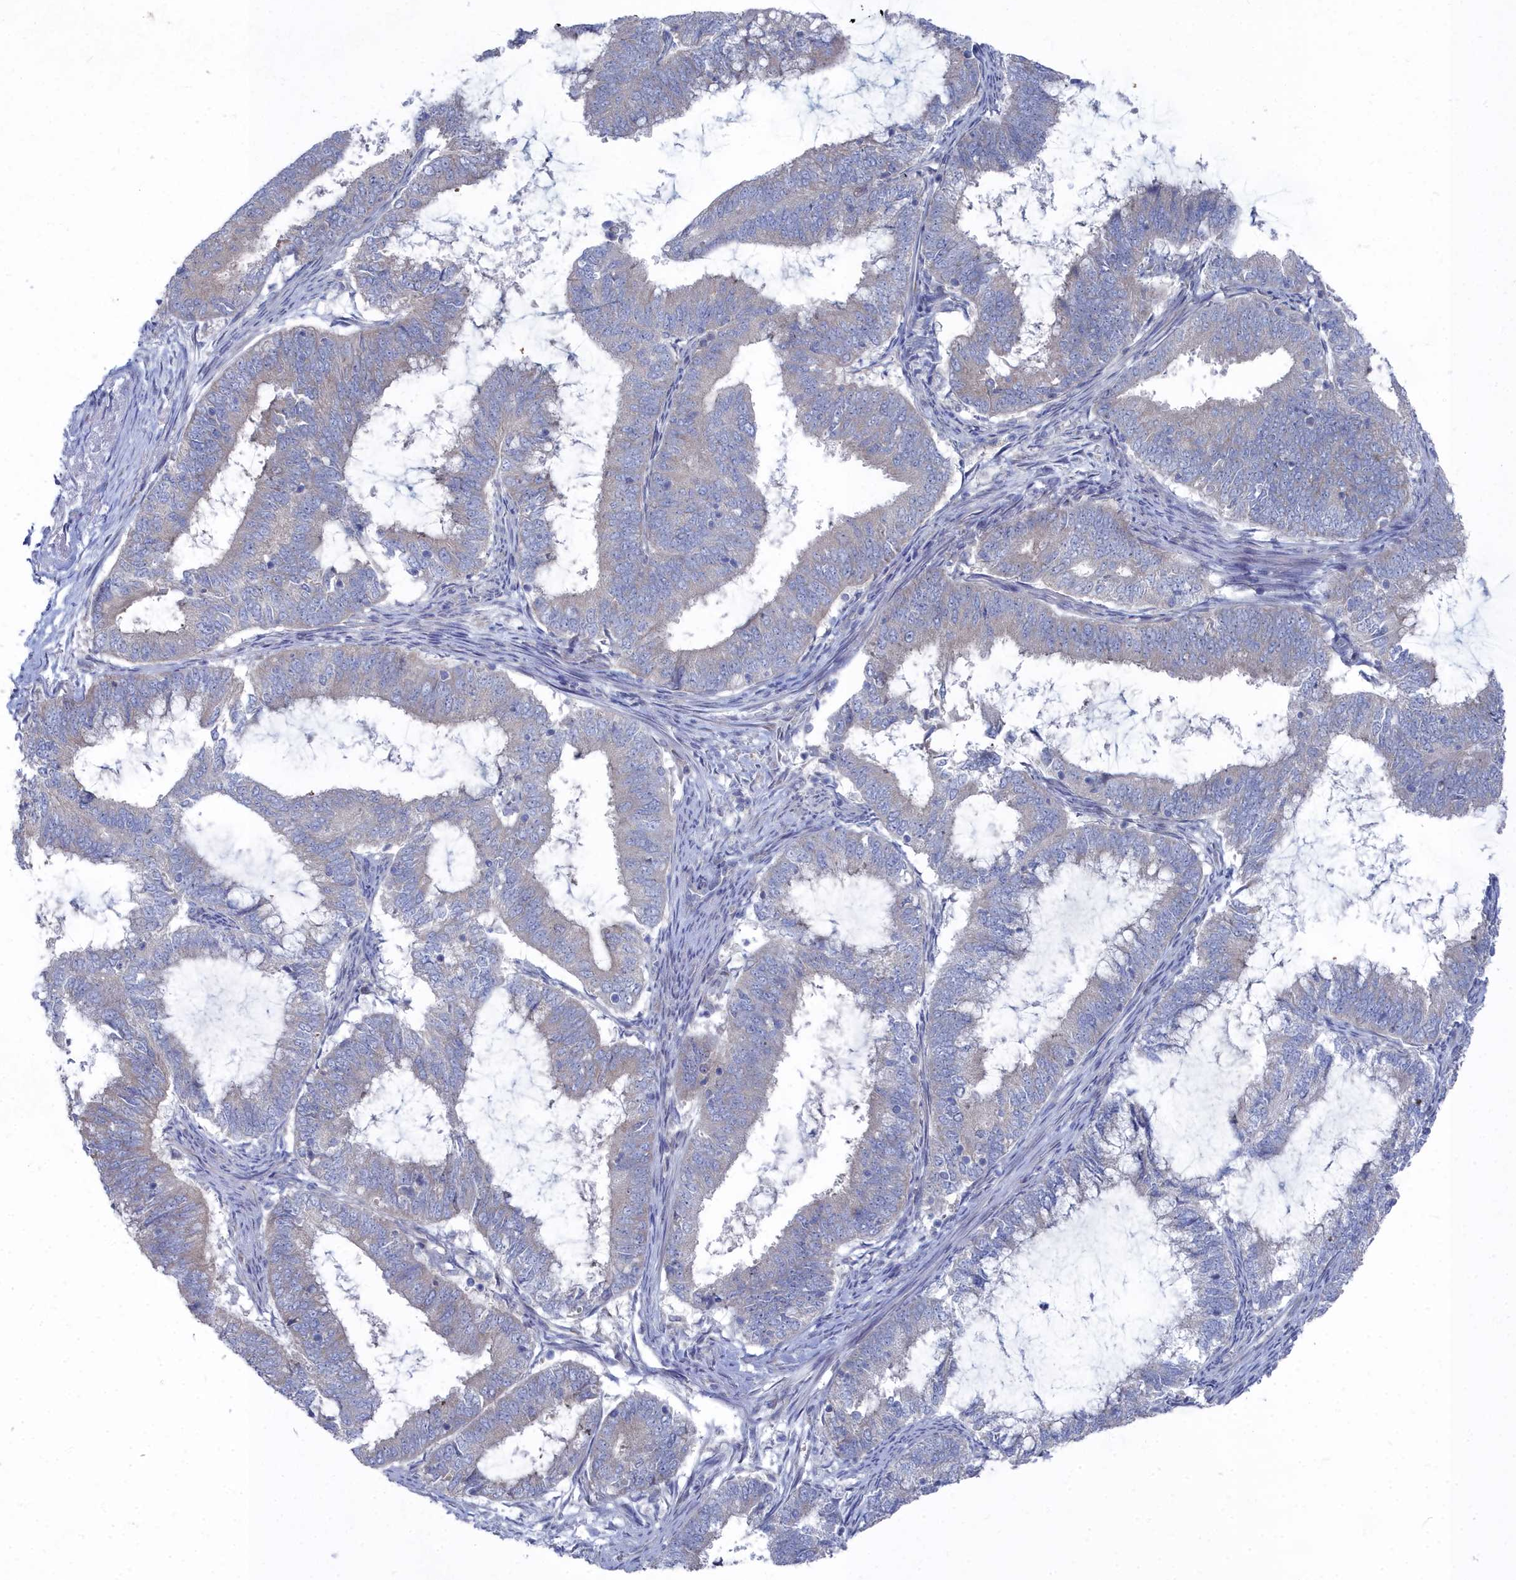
{"staining": {"intensity": "negative", "quantity": "none", "location": "none"}, "tissue": "endometrial cancer", "cell_type": "Tumor cells", "image_type": "cancer", "snomed": [{"axis": "morphology", "description": "Adenocarcinoma, NOS"}, {"axis": "topography", "description": "Endometrium"}], "caption": "Immunohistochemistry of human adenocarcinoma (endometrial) reveals no expression in tumor cells.", "gene": "CCDC149", "patient": {"sex": "female", "age": 51}}